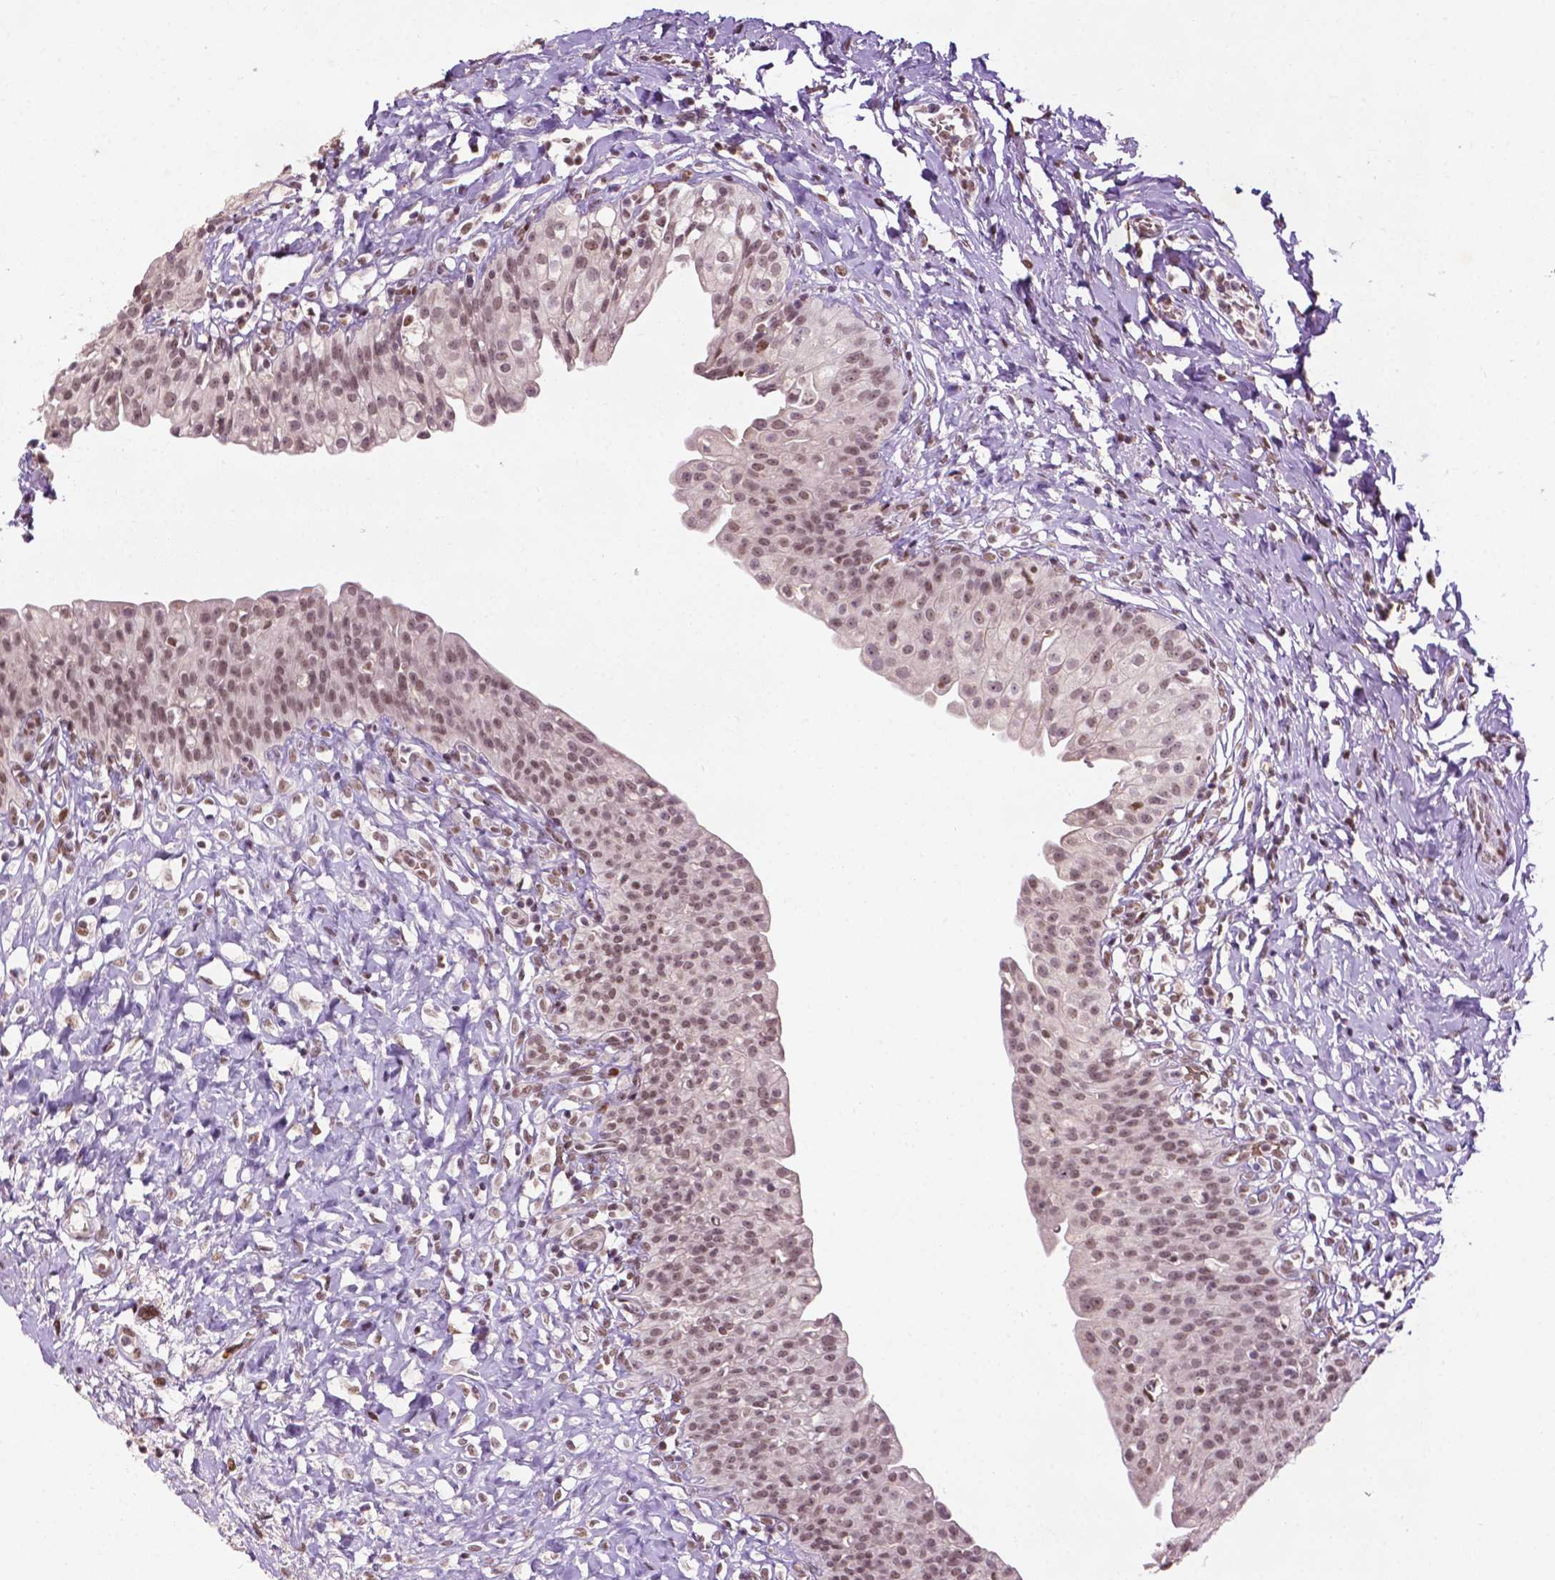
{"staining": {"intensity": "moderate", "quantity": ">75%", "location": "nuclear"}, "tissue": "urinary bladder", "cell_type": "Urothelial cells", "image_type": "normal", "snomed": [{"axis": "morphology", "description": "Normal tissue, NOS"}, {"axis": "topography", "description": "Urinary bladder"}], "caption": "A high-resolution image shows immunohistochemistry (IHC) staining of benign urinary bladder, which displays moderate nuclear expression in approximately >75% of urothelial cells.", "gene": "ZNF41", "patient": {"sex": "male", "age": 76}}